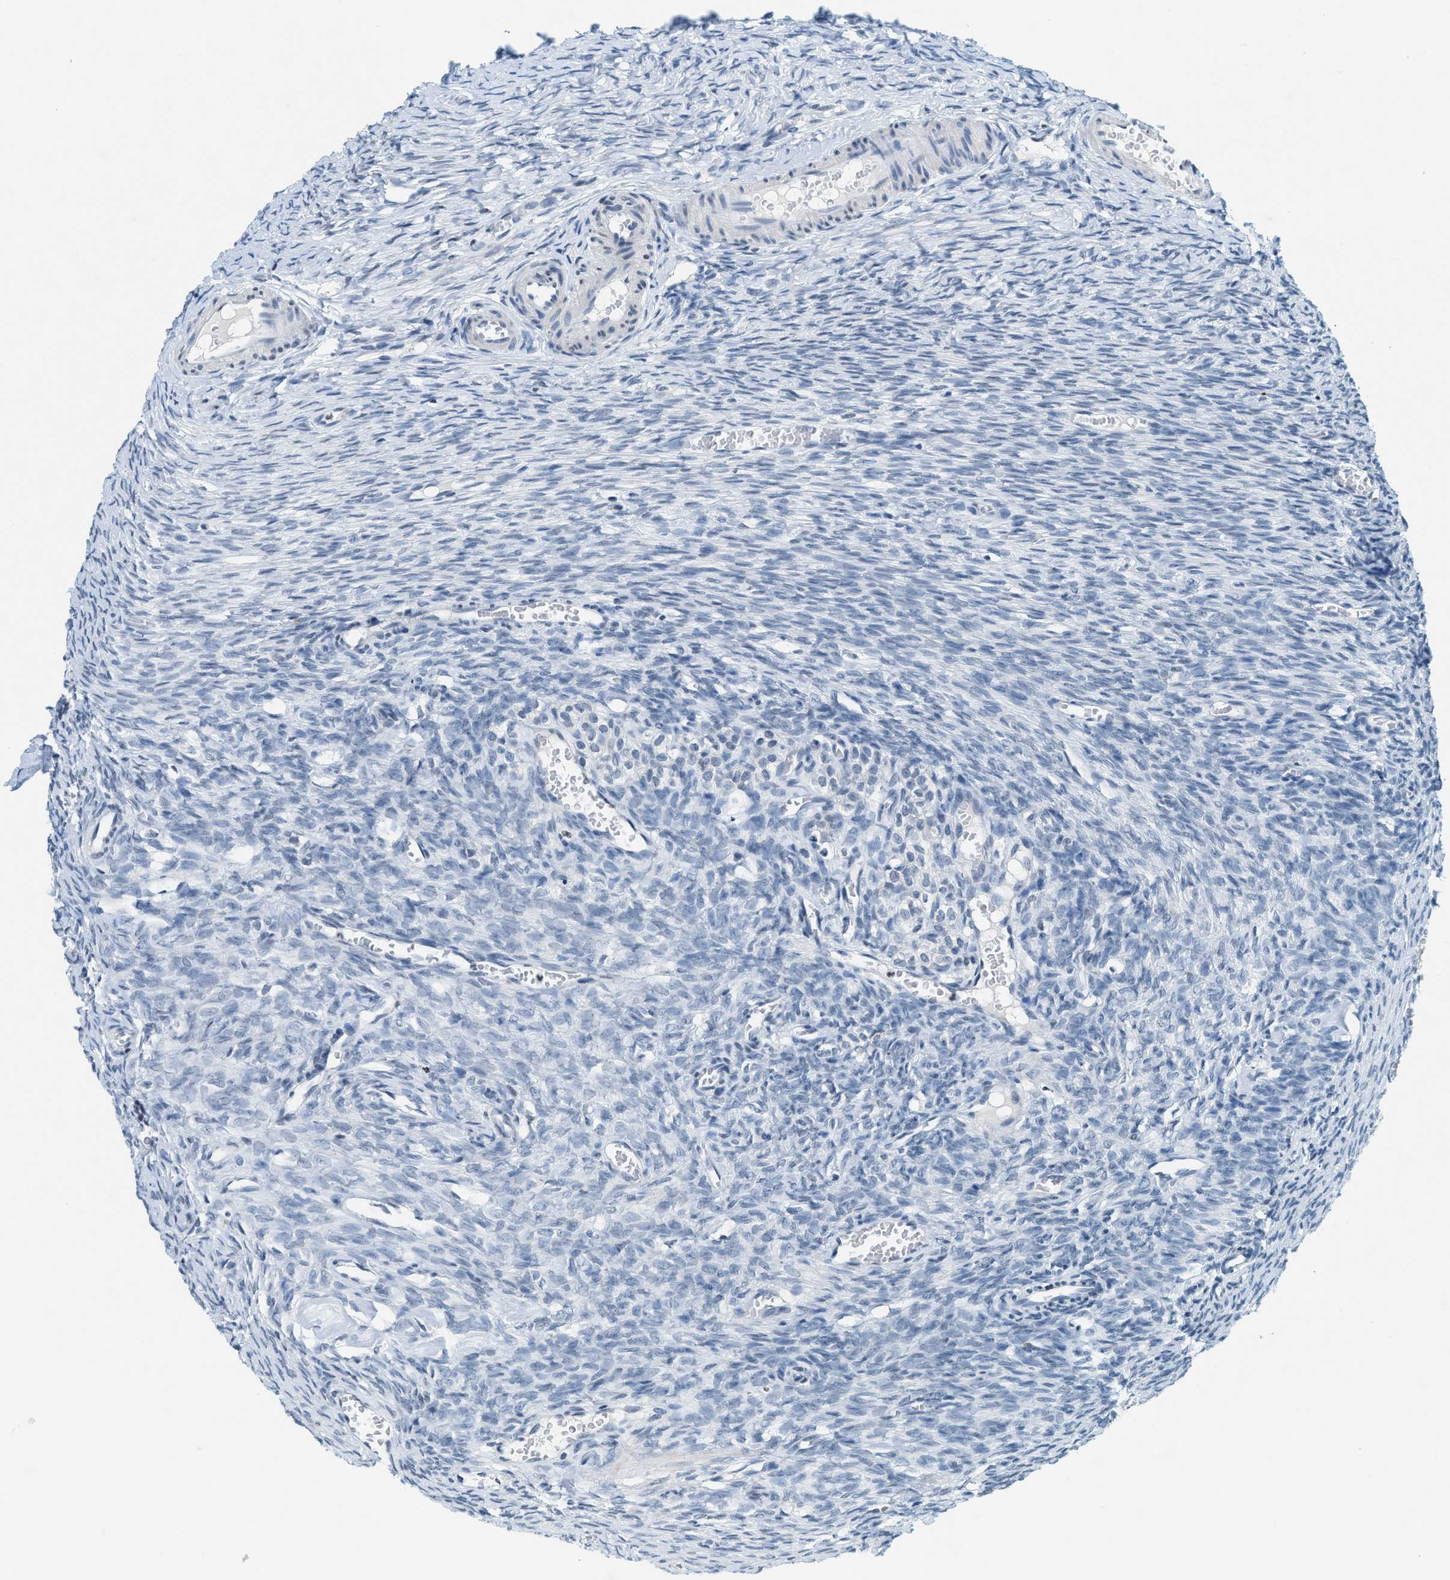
{"staining": {"intensity": "negative", "quantity": "none", "location": "none"}, "tissue": "ovary", "cell_type": "Follicle cells", "image_type": "normal", "snomed": [{"axis": "morphology", "description": "Normal tissue, NOS"}, {"axis": "topography", "description": "Ovary"}], "caption": "Human ovary stained for a protein using immunohistochemistry displays no staining in follicle cells.", "gene": "UVRAG", "patient": {"sex": "female", "age": 27}}